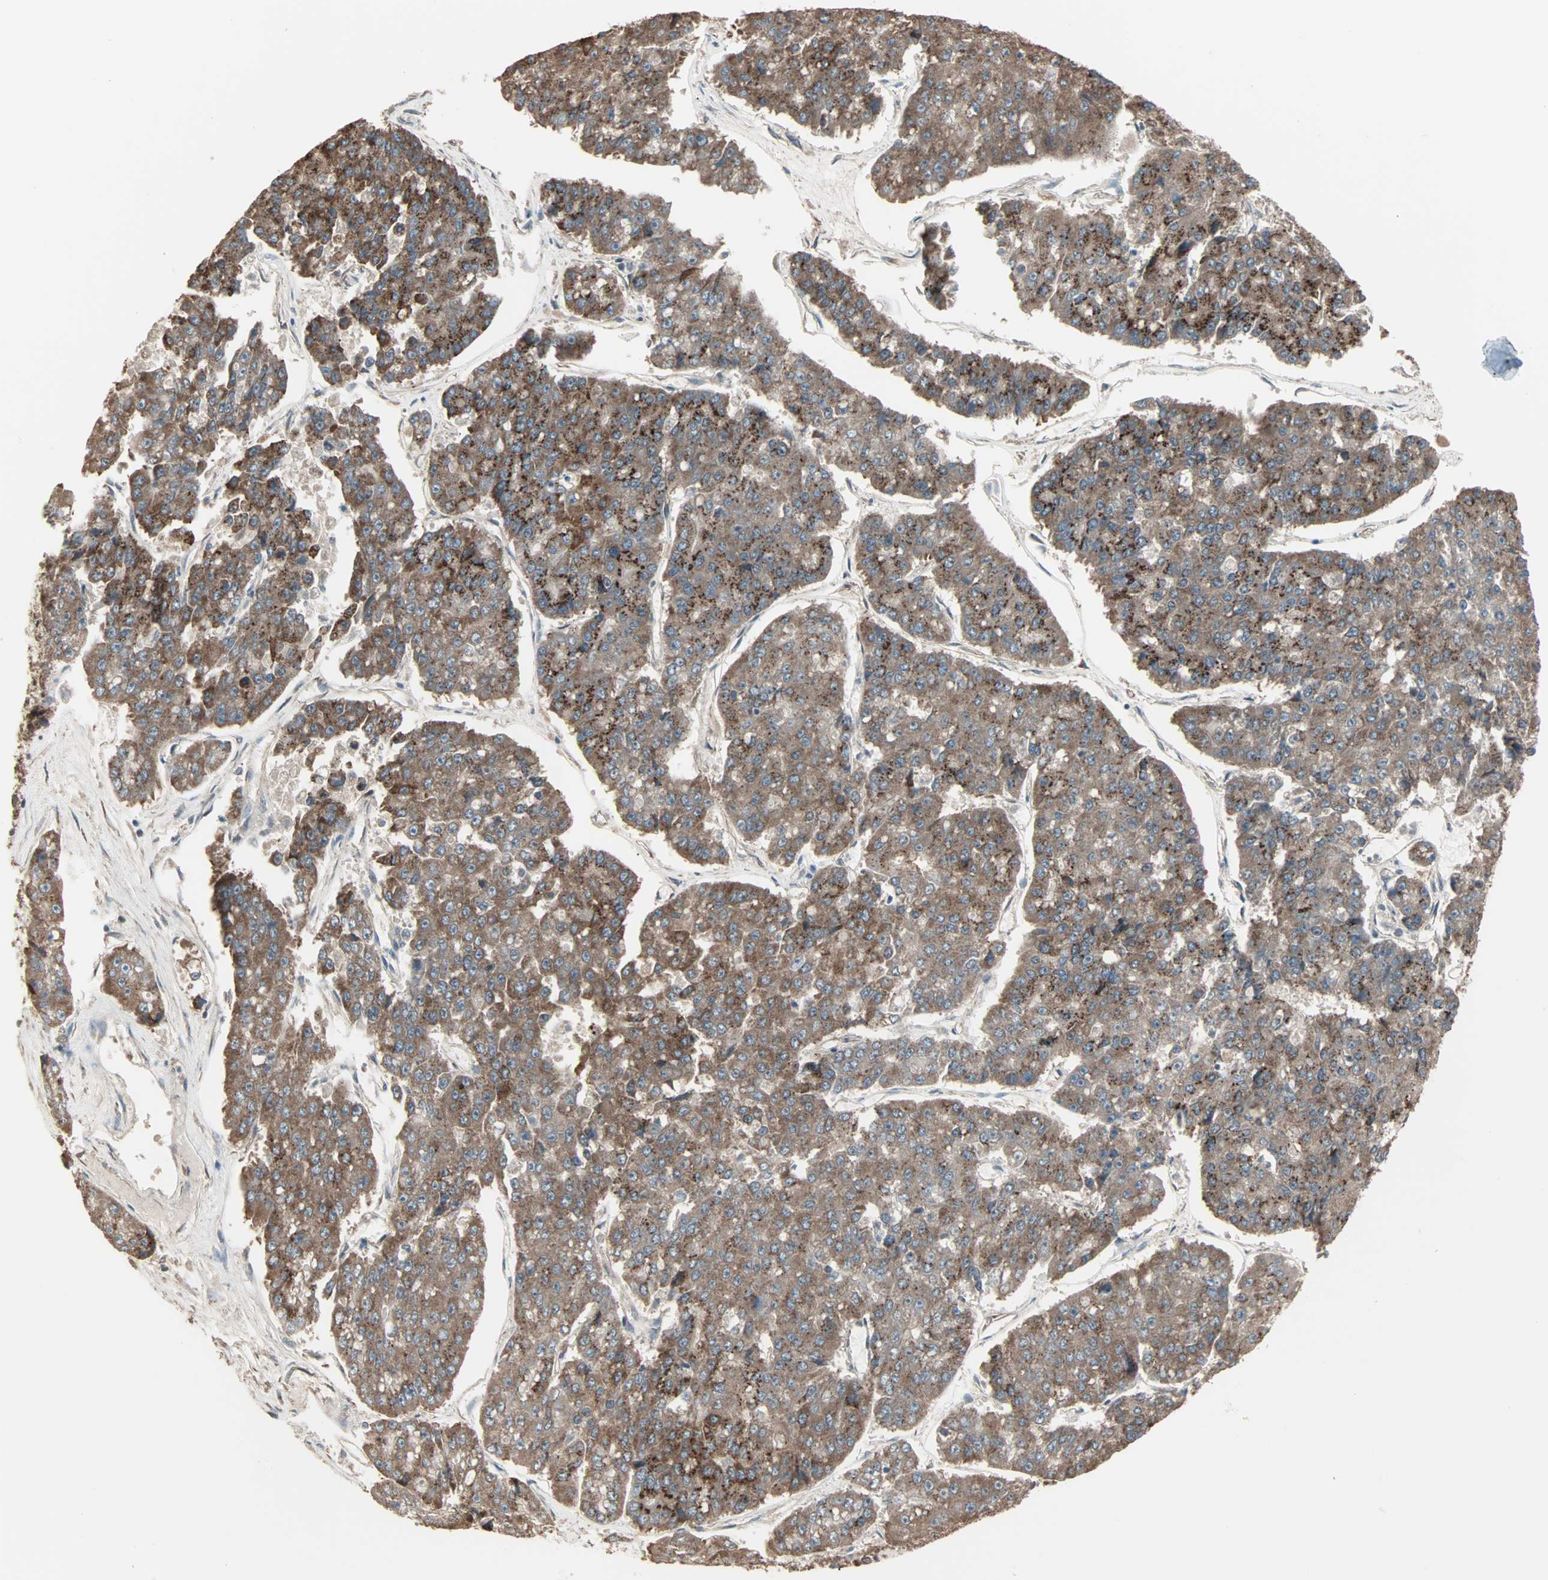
{"staining": {"intensity": "moderate", "quantity": ">75%", "location": "cytoplasmic/membranous"}, "tissue": "pancreatic cancer", "cell_type": "Tumor cells", "image_type": "cancer", "snomed": [{"axis": "morphology", "description": "Adenocarcinoma, NOS"}, {"axis": "topography", "description": "Pancreas"}], "caption": "Moderate cytoplasmic/membranous protein positivity is appreciated in approximately >75% of tumor cells in pancreatic cancer. (brown staining indicates protein expression, while blue staining denotes nuclei).", "gene": "GALNT3", "patient": {"sex": "male", "age": 50}}